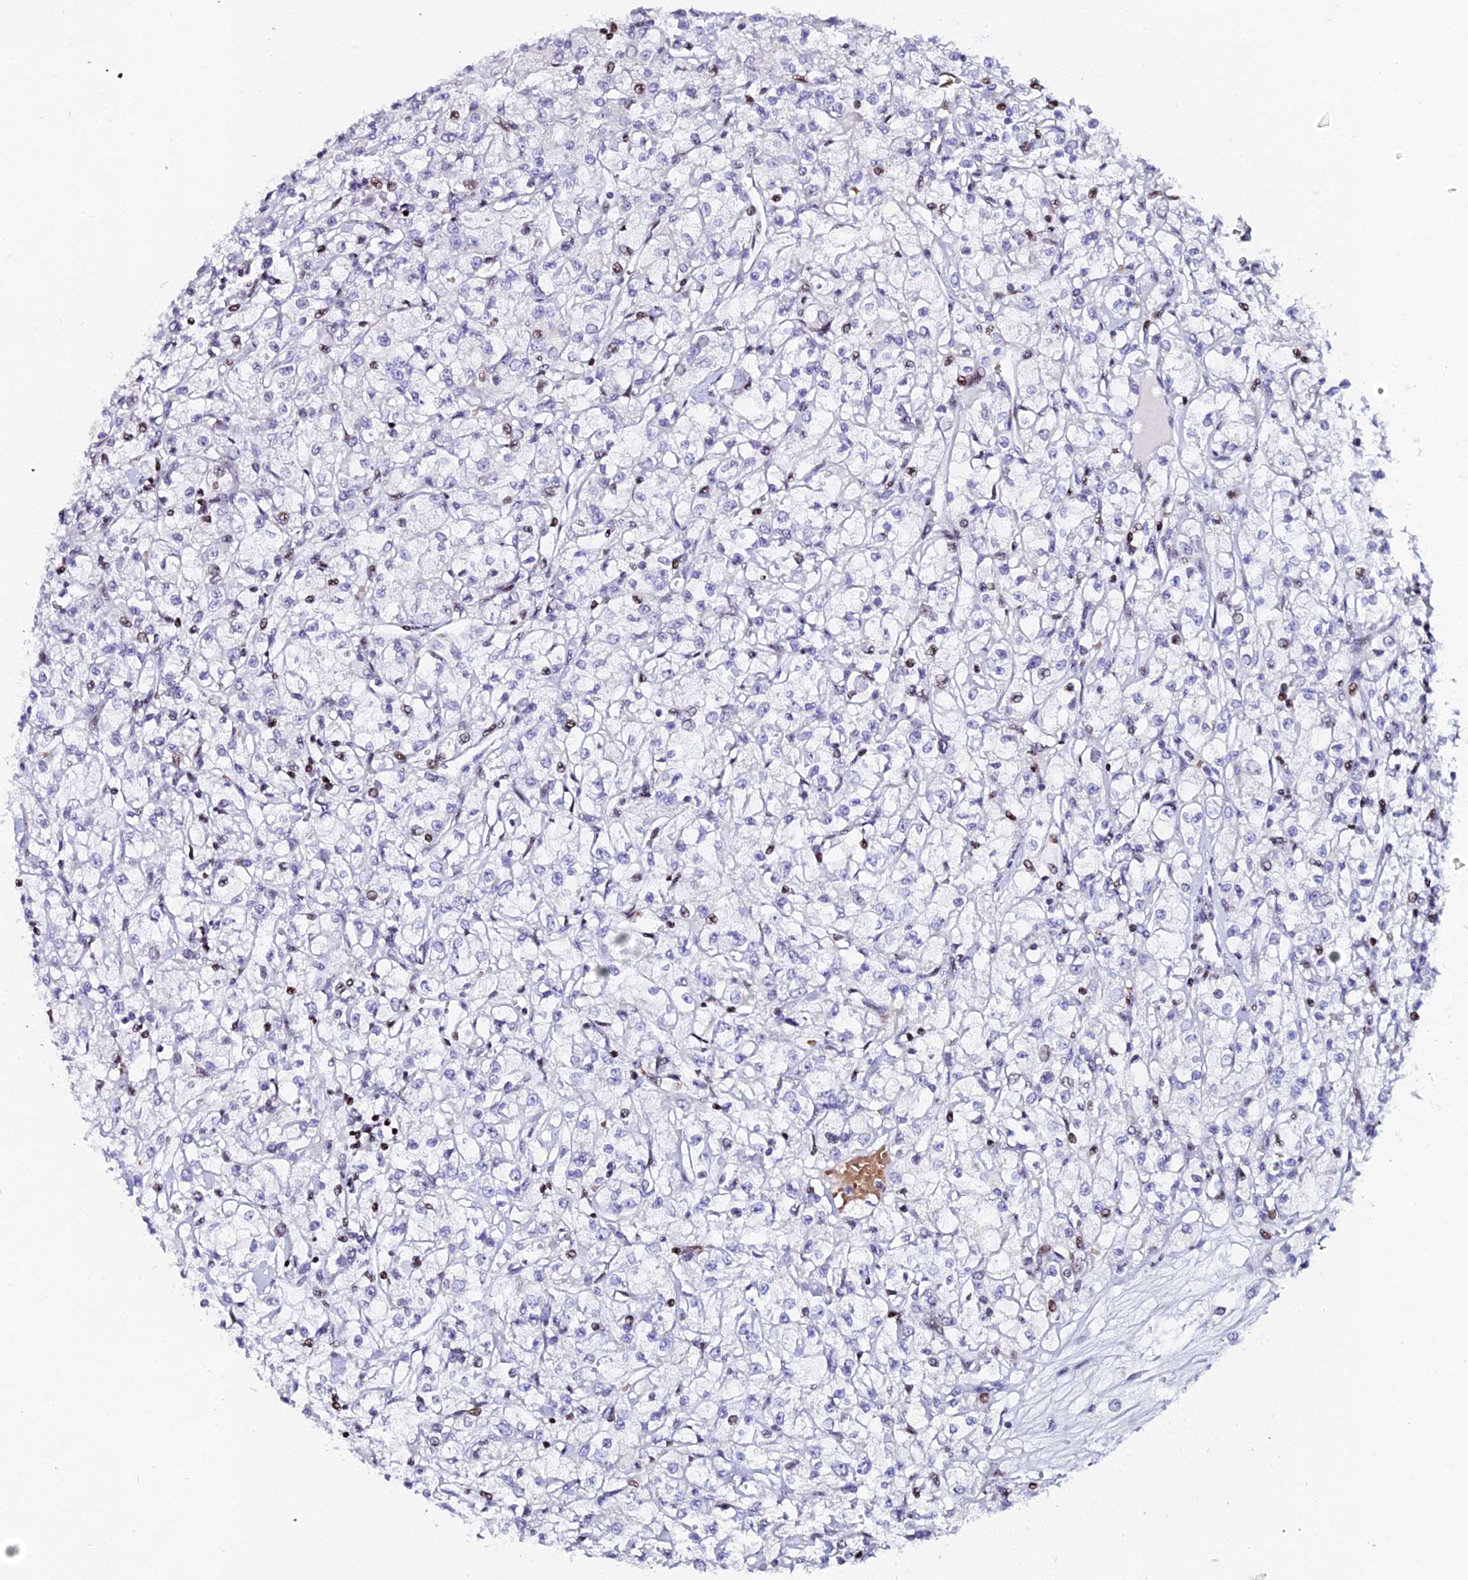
{"staining": {"intensity": "moderate", "quantity": "<25%", "location": "nuclear"}, "tissue": "renal cancer", "cell_type": "Tumor cells", "image_type": "cancer", "snomed": [{"axis": "morphology", "description": "Adenocarcinoma, NOS"}, {"axis": "topography", "description": "Kidney"}], "caption": "Renal adenocarcinoma stained with a brown dye displays moderate nuclear positive expression in about <25% of tumor cells.", "gene": "MYNN", "patient": {"sex": "female", "age": 59}}